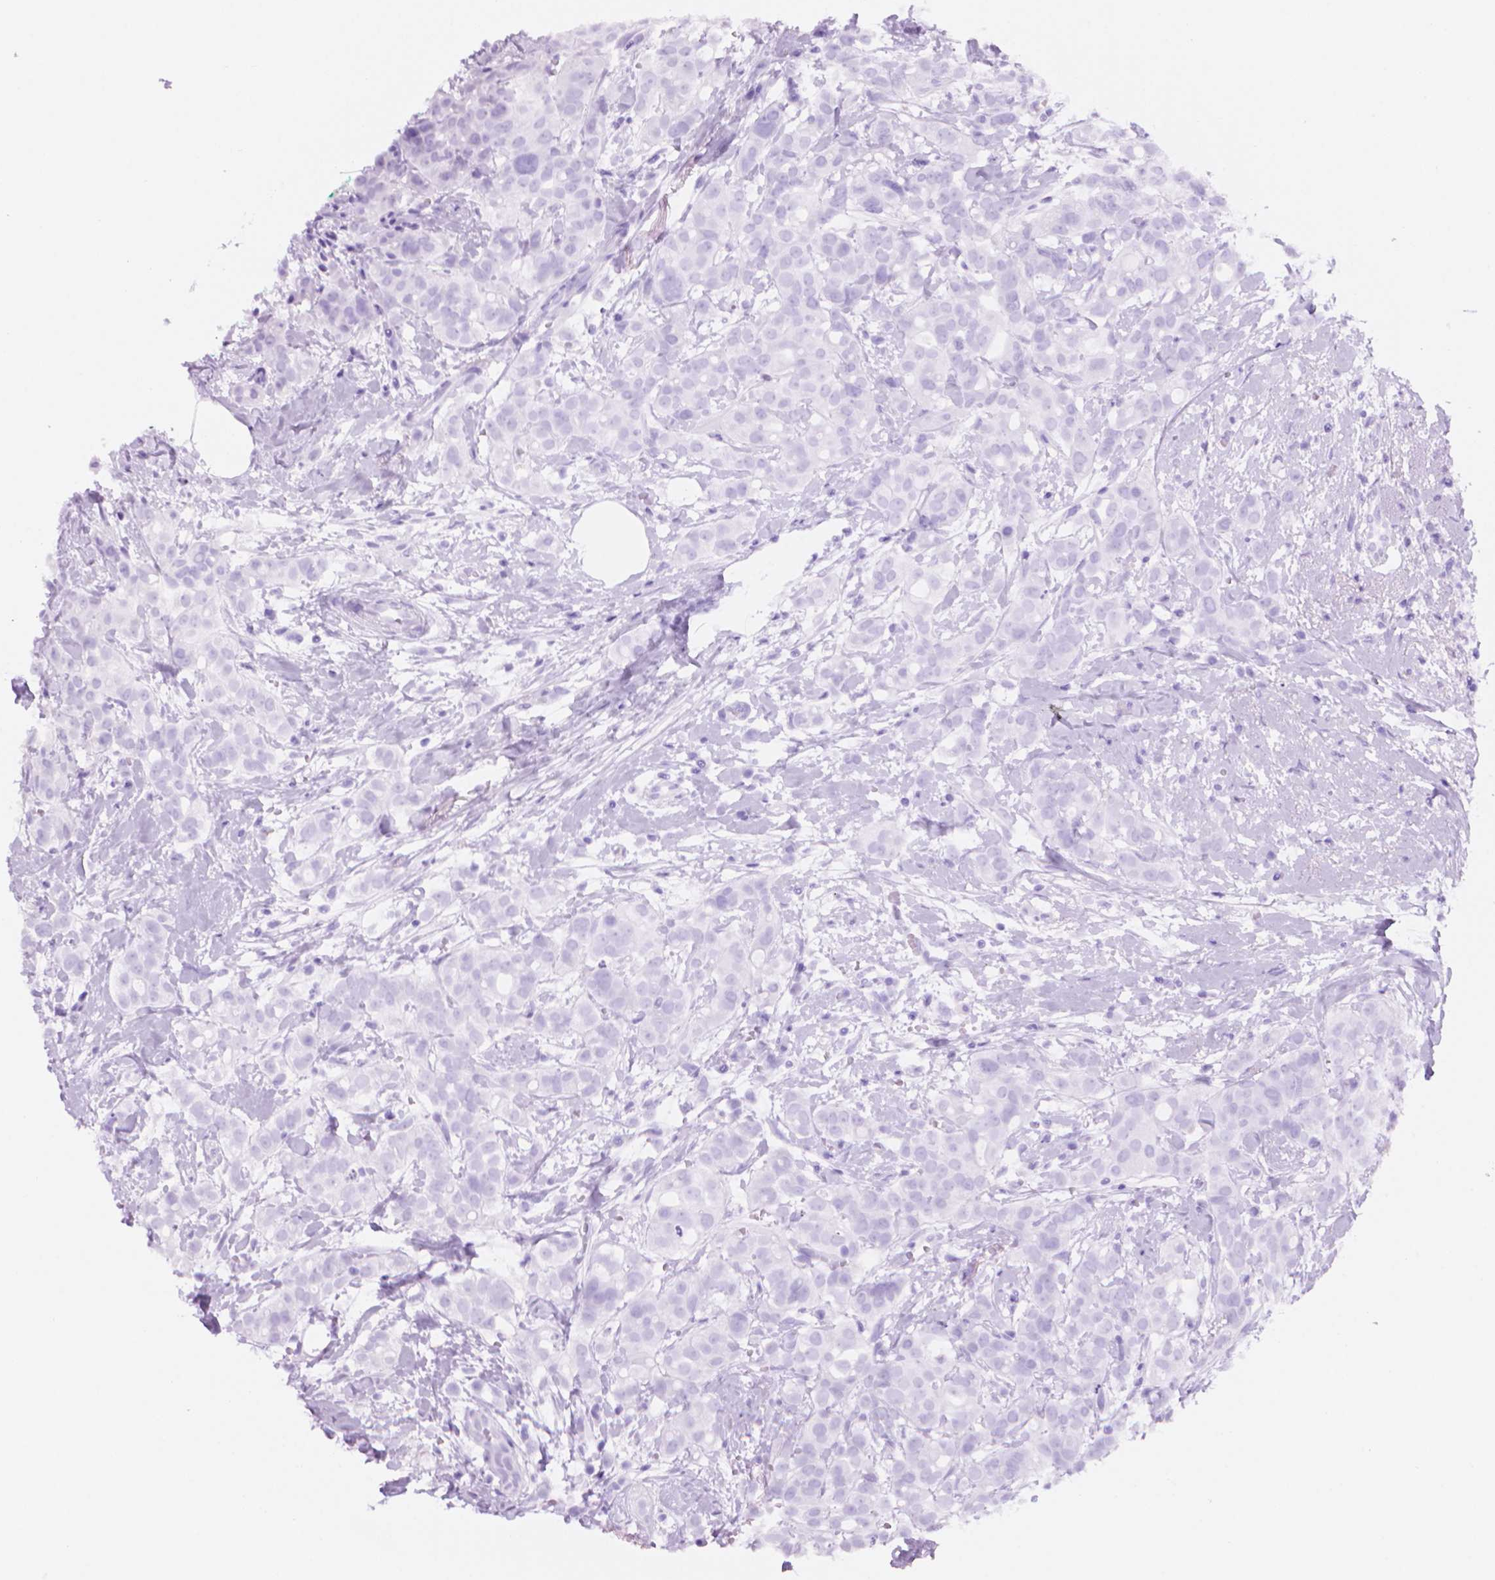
{"staining": {"intensity": "negative", "quantity": "none", "location": "none"}, "tissue": "breast cancer", "cell_type": "Tumor cells", "image_type": "cancer", "snomed": [{"axis": "morphology", "description": "Duct carcinoma"}, {"axis": "topography", "description": "Breast"}], "caption": "IHC image of breast cancer (invasive ductal carcinoma) stained for a protein (brown), which demonstrates no staining in tumor cells. (DAB (3,3'-diaminobenzidine) immunohistochemistry (IHC) visualized using brightfield microscopy, high magnification).", "gene": "ENO2", "patient": {"sex": "female", "age": 40}}